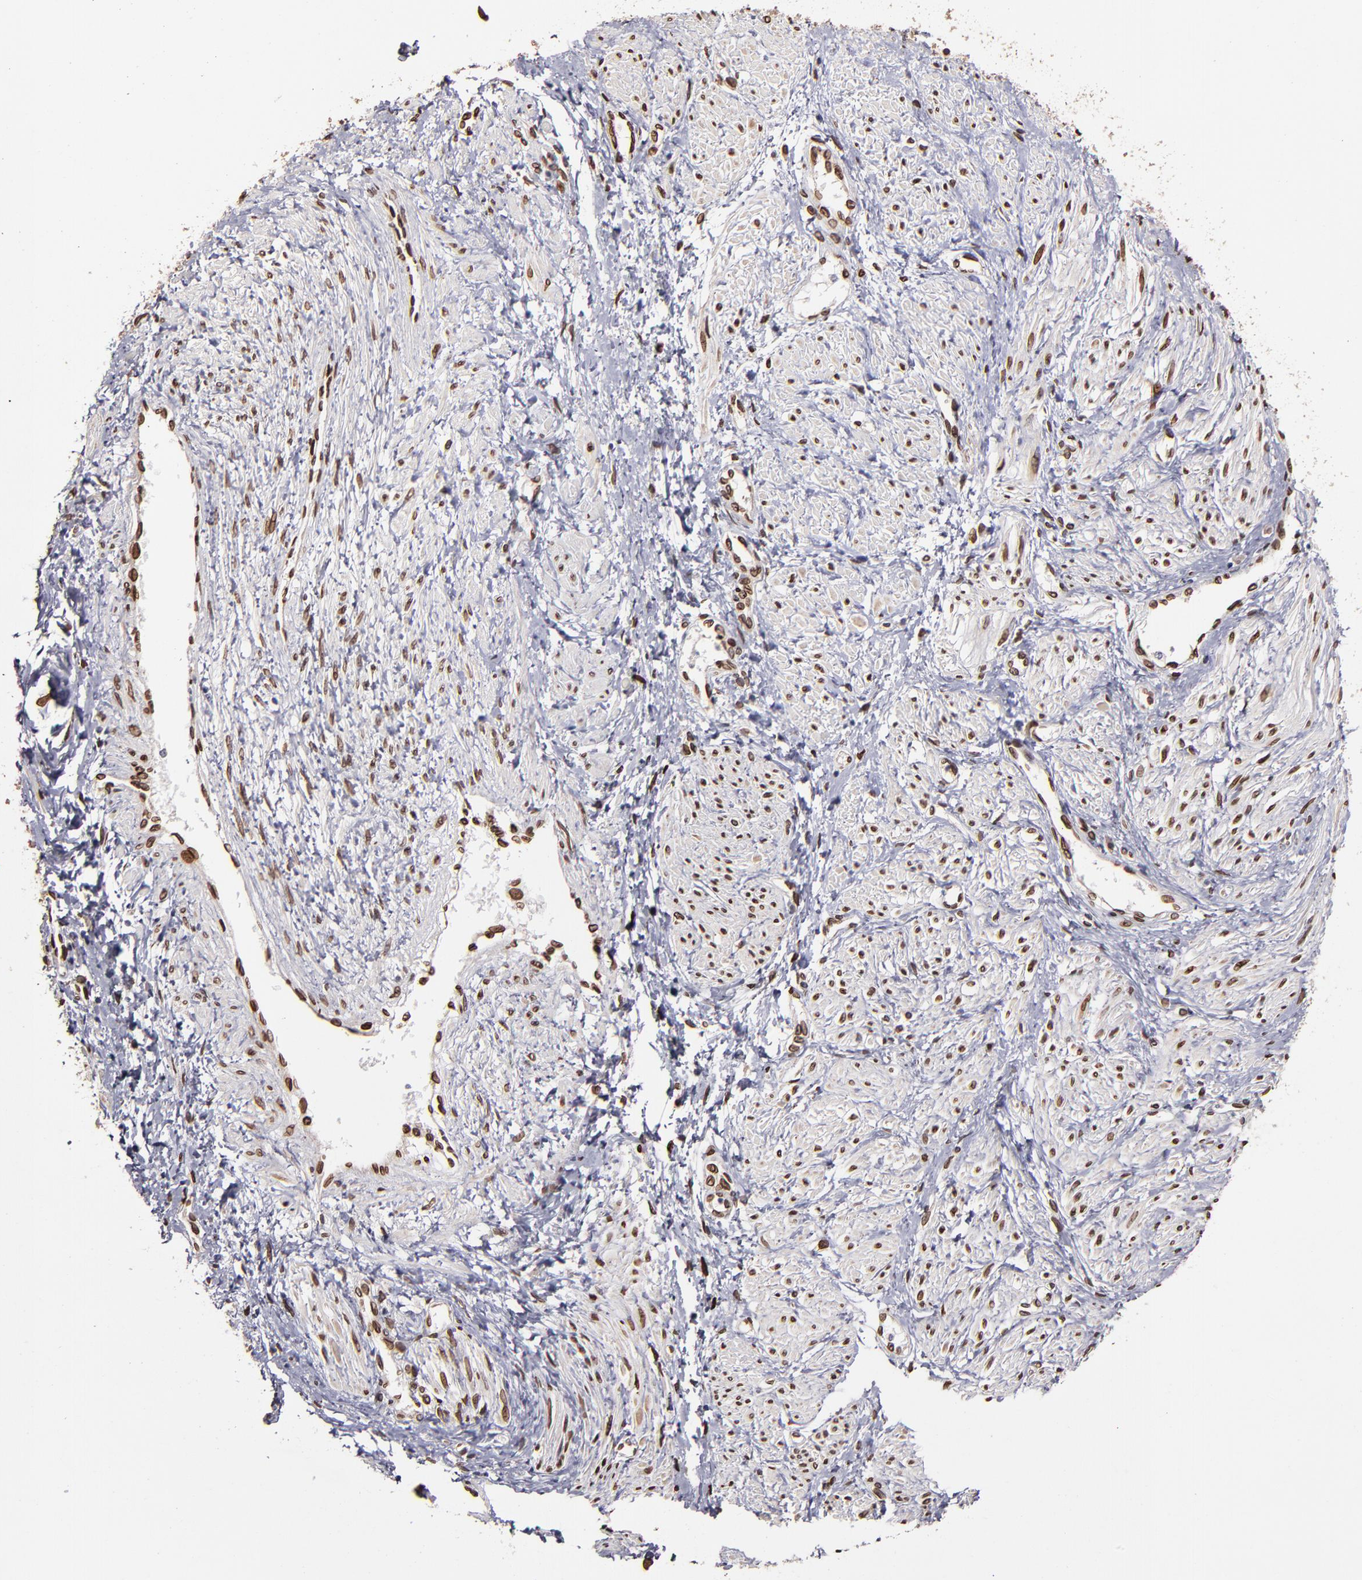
{"staining": {"intensity": "moderate", "quantity": ">75%", "location": "cytoplasmic/membranous,nuclear"}, "tissue": "smooth muscle", "cell_type": "Smooth muscle cells", "image_type": "normal", "snomed": [{"axis": "morphology", "description": "Normal tissue, NOS"}, {"axis": "topography", "description": "Smooth muscle"}, {"axis": "topography", "description": "Uterus"}], "caption": "Immunohistochemical staining of unremarkable human smooth muscle displays >75% levels of moderate cytoplasmic/membranous,nuclear protein expression in about >75% of smooth muscle cells.", "gene": "PUM3", "patient": {"sex": "female", "age": 39}}